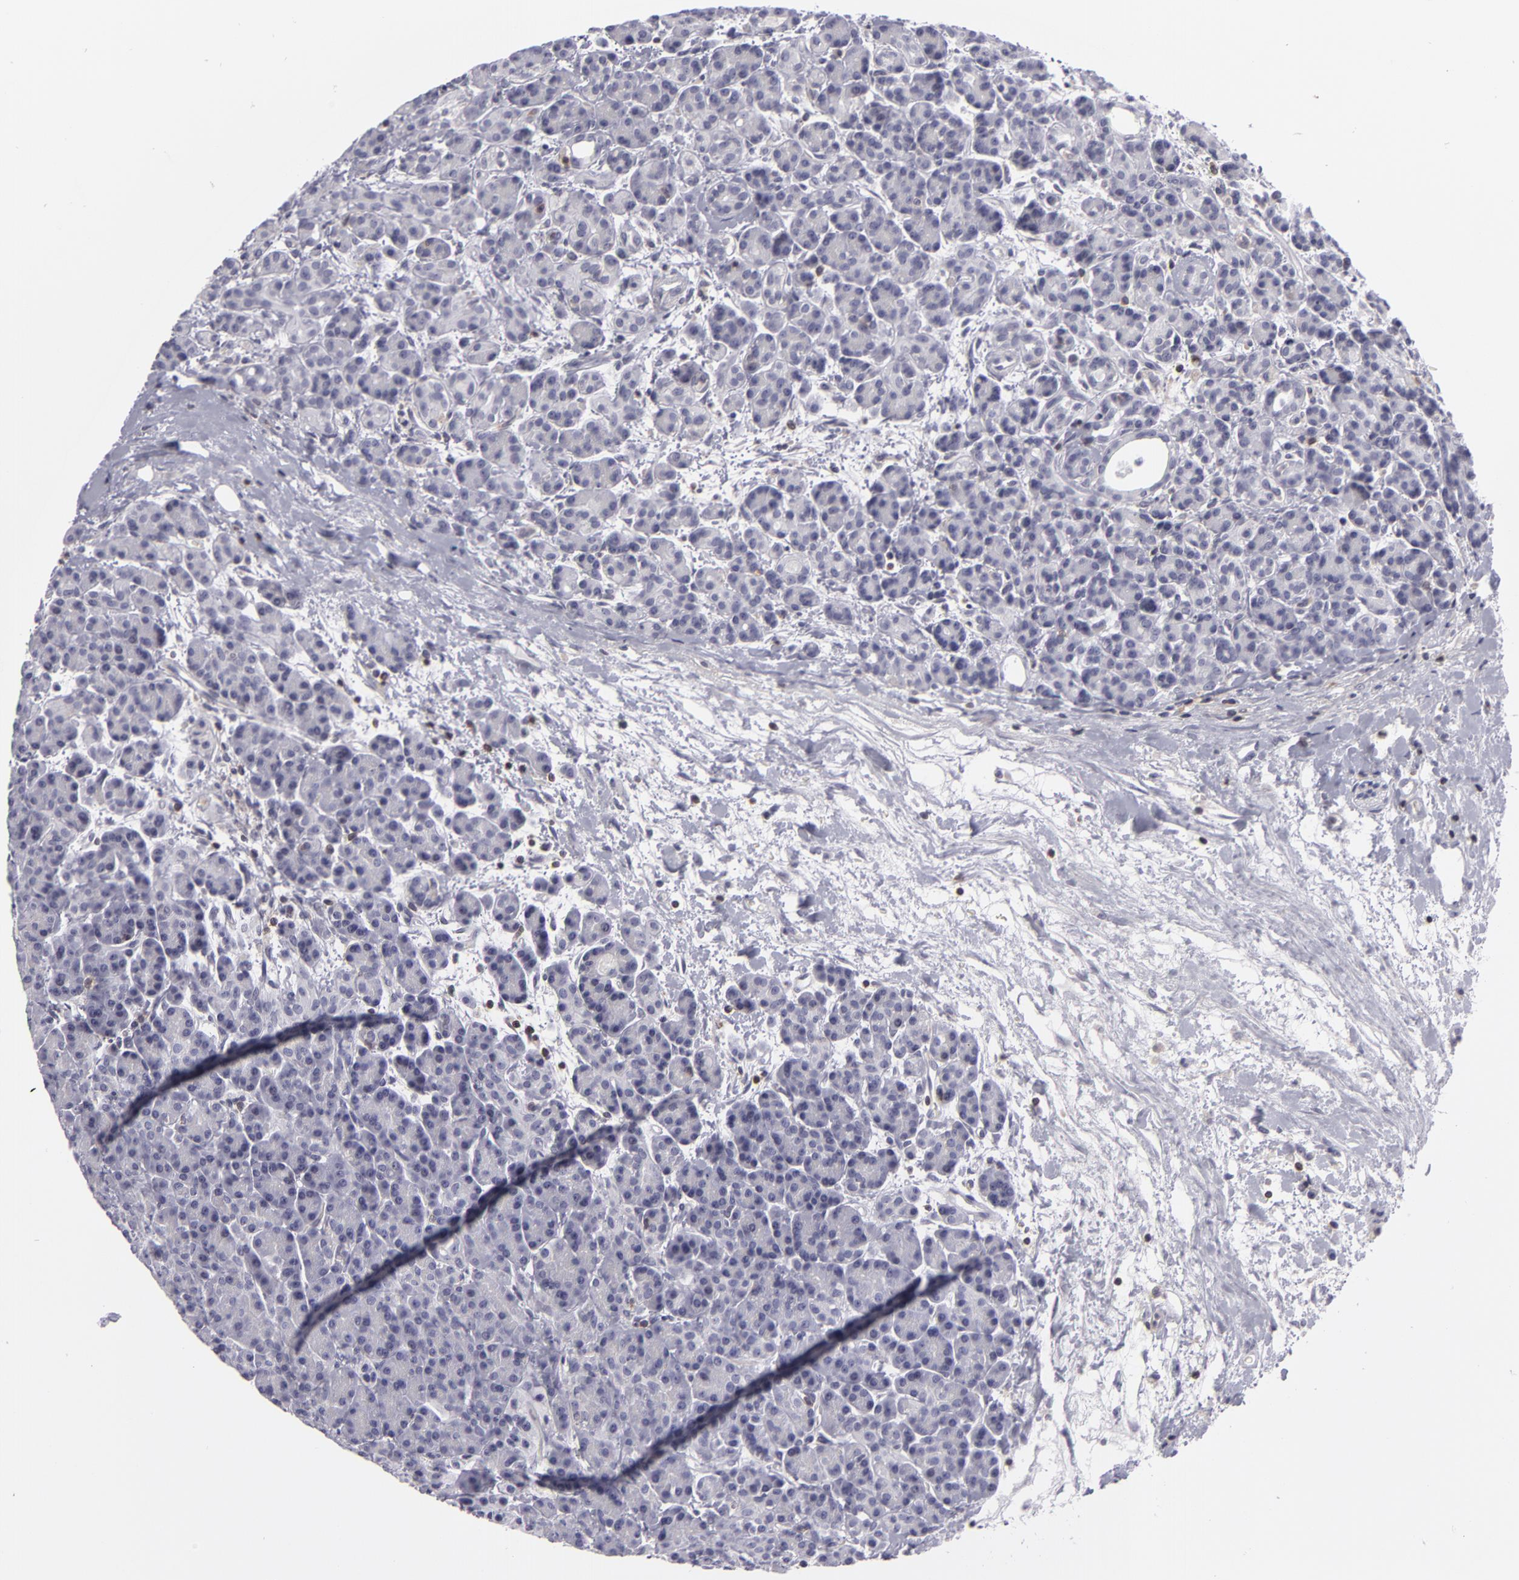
{"staining": {"intensity": "negative", "quantity": "none", "location": "none"}, "tissue": "pancreas", "cell_type": "Exocrine glandular cells", "image_type": "normal", "snomed": [{"axis": "morphology", "description": "Normal tissue, NOS"}, {"axis": "topography", "description": "Pancreas"}], "caption": "IHC micrograph of normal pancreas stained for a protein (brown), which shows no staining in exocrine glandular cells.", "gene": "KCNAB2", "patient": {"sex": "female", "age": 77}}